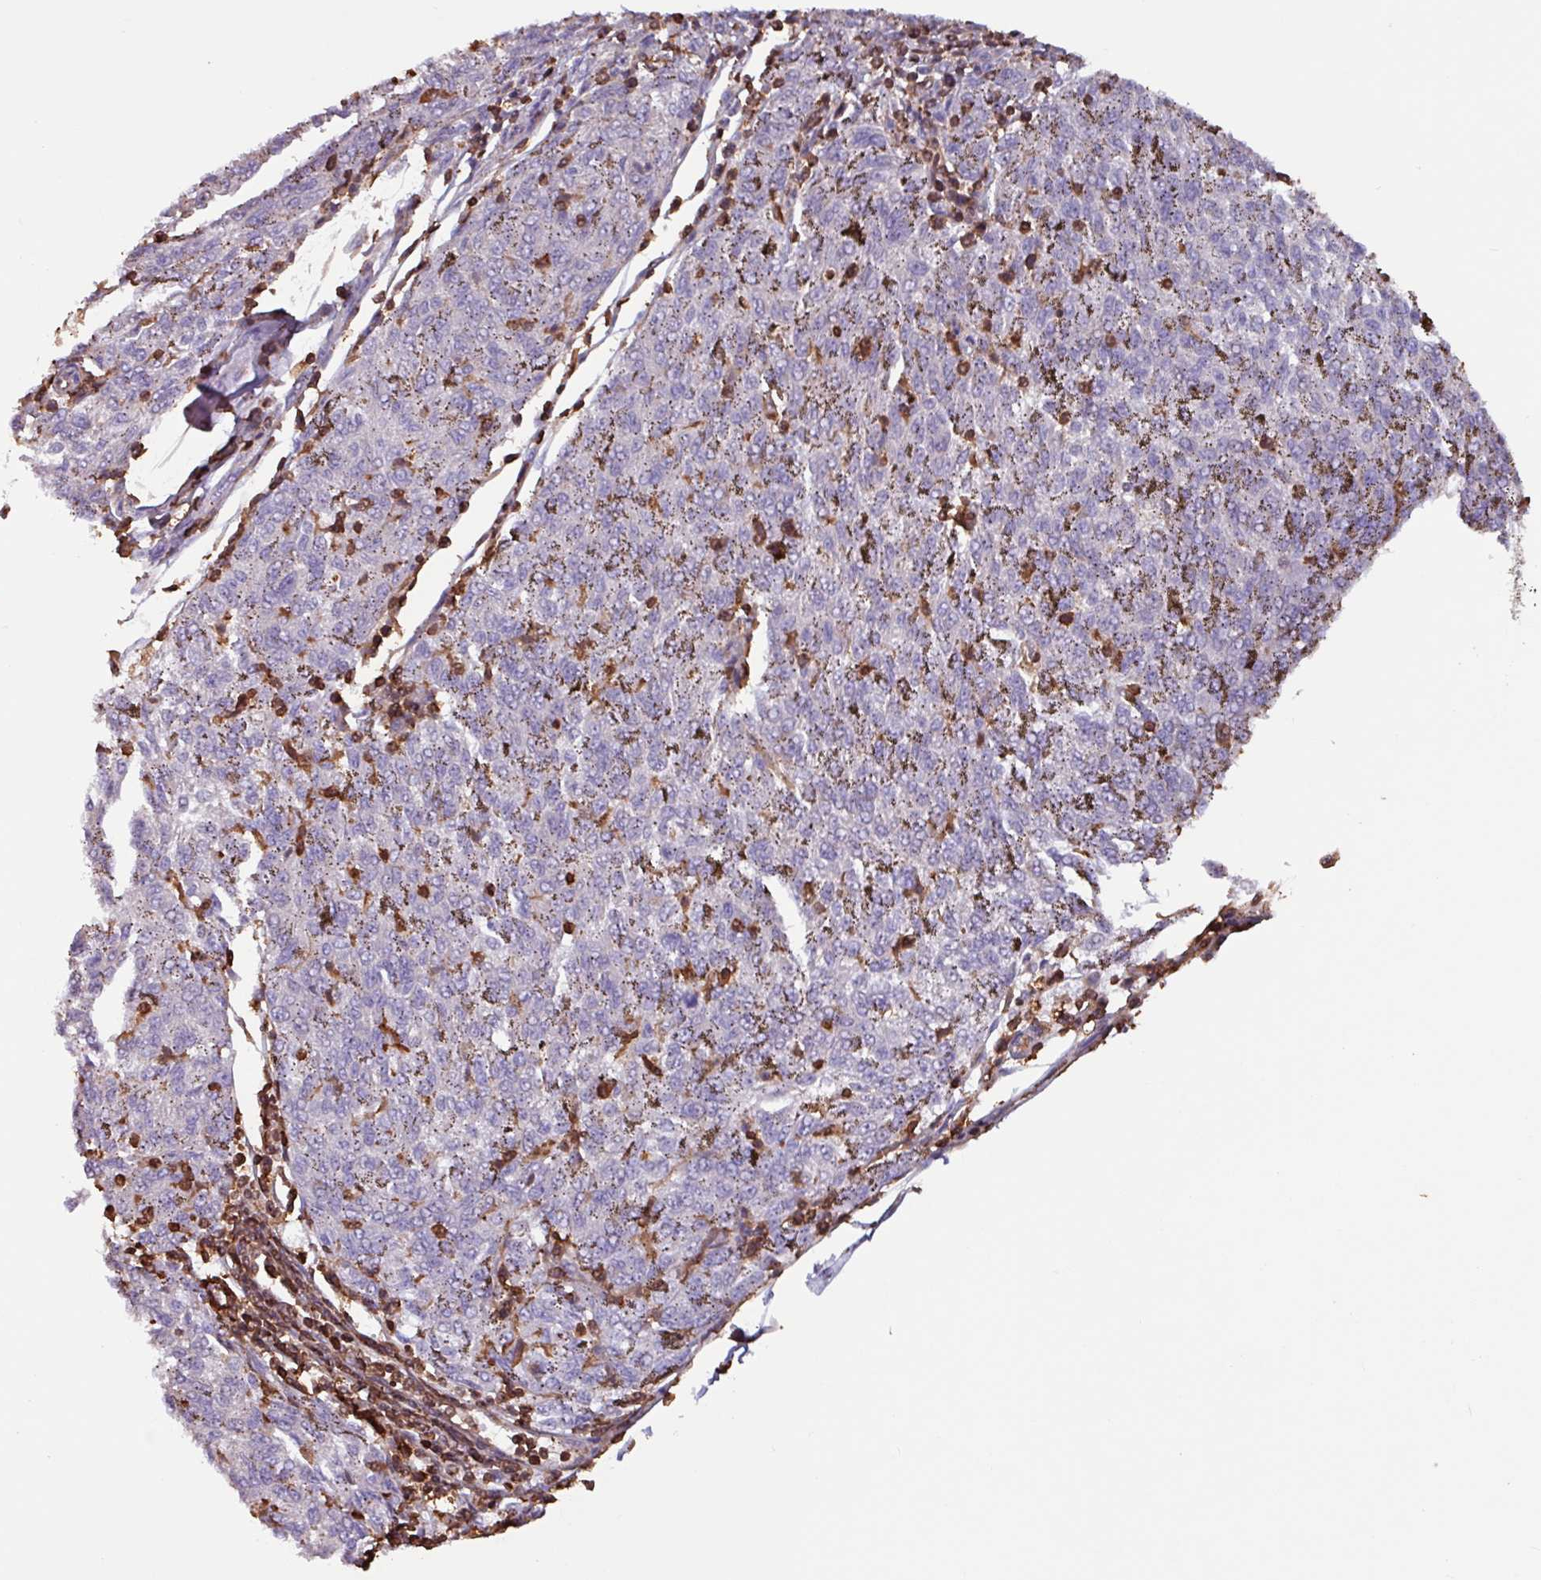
{"staining": {"intensity": "negative", "quantity": "none", "location": "none"}, "tissue": "melanoma", "cell_type": "Tumor cells", "image_type": "cancer", "snomed": [{"axis": "morphology", "description": "Malignant melanoma, NOS"}, {"axis": "topography", "description": "Skin"}], "caption": "Immunohistochemistry image of malignant melanoma stained for a protein (brown), which demonstrates no staining in tumor cells.", "gene": "ARHGDIB", "patient": {"sex": "female", "age": 72}}